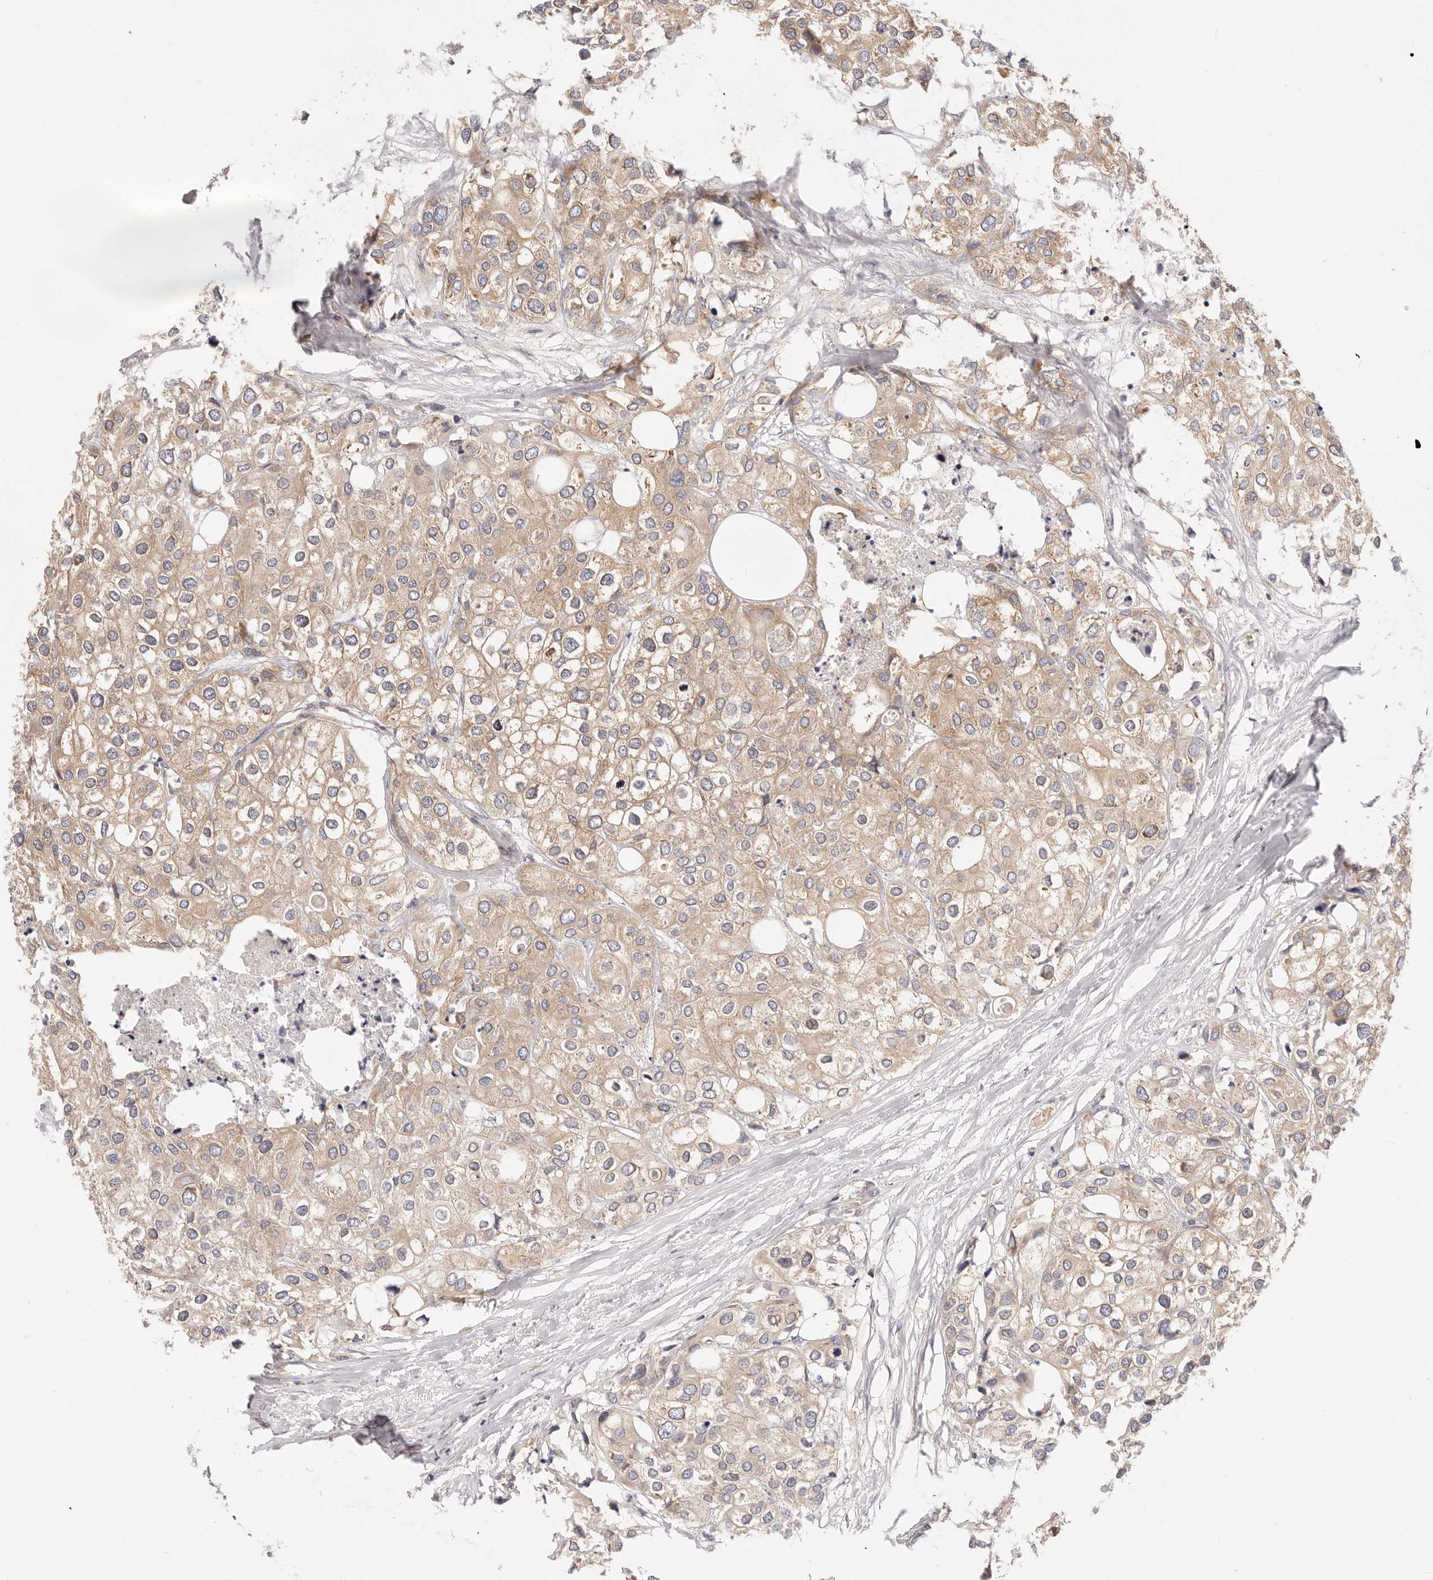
{"staining": {"intensity": "moderate", "quantity": ">75%", "location": "cytoplasmic/membranous"}, "tissue": "urothelial cancer", "cell_type": "Tumor cells", "image_type": "cancer", "snomed": [{"axis": "morphology", "description": "Urothelial carcinoma, High grade"}, {"axis": "topography", "description": "Urinary bladder"}], "caption": "Human urothelial carcinoma (high-grade) stained with a brown dye exhibits moderate cytoplasmic/membranous positive positivity in approximately >75% of tumor cells.", "gene": "KCMF1", "patient": {"sex": "male", "age": 64}}